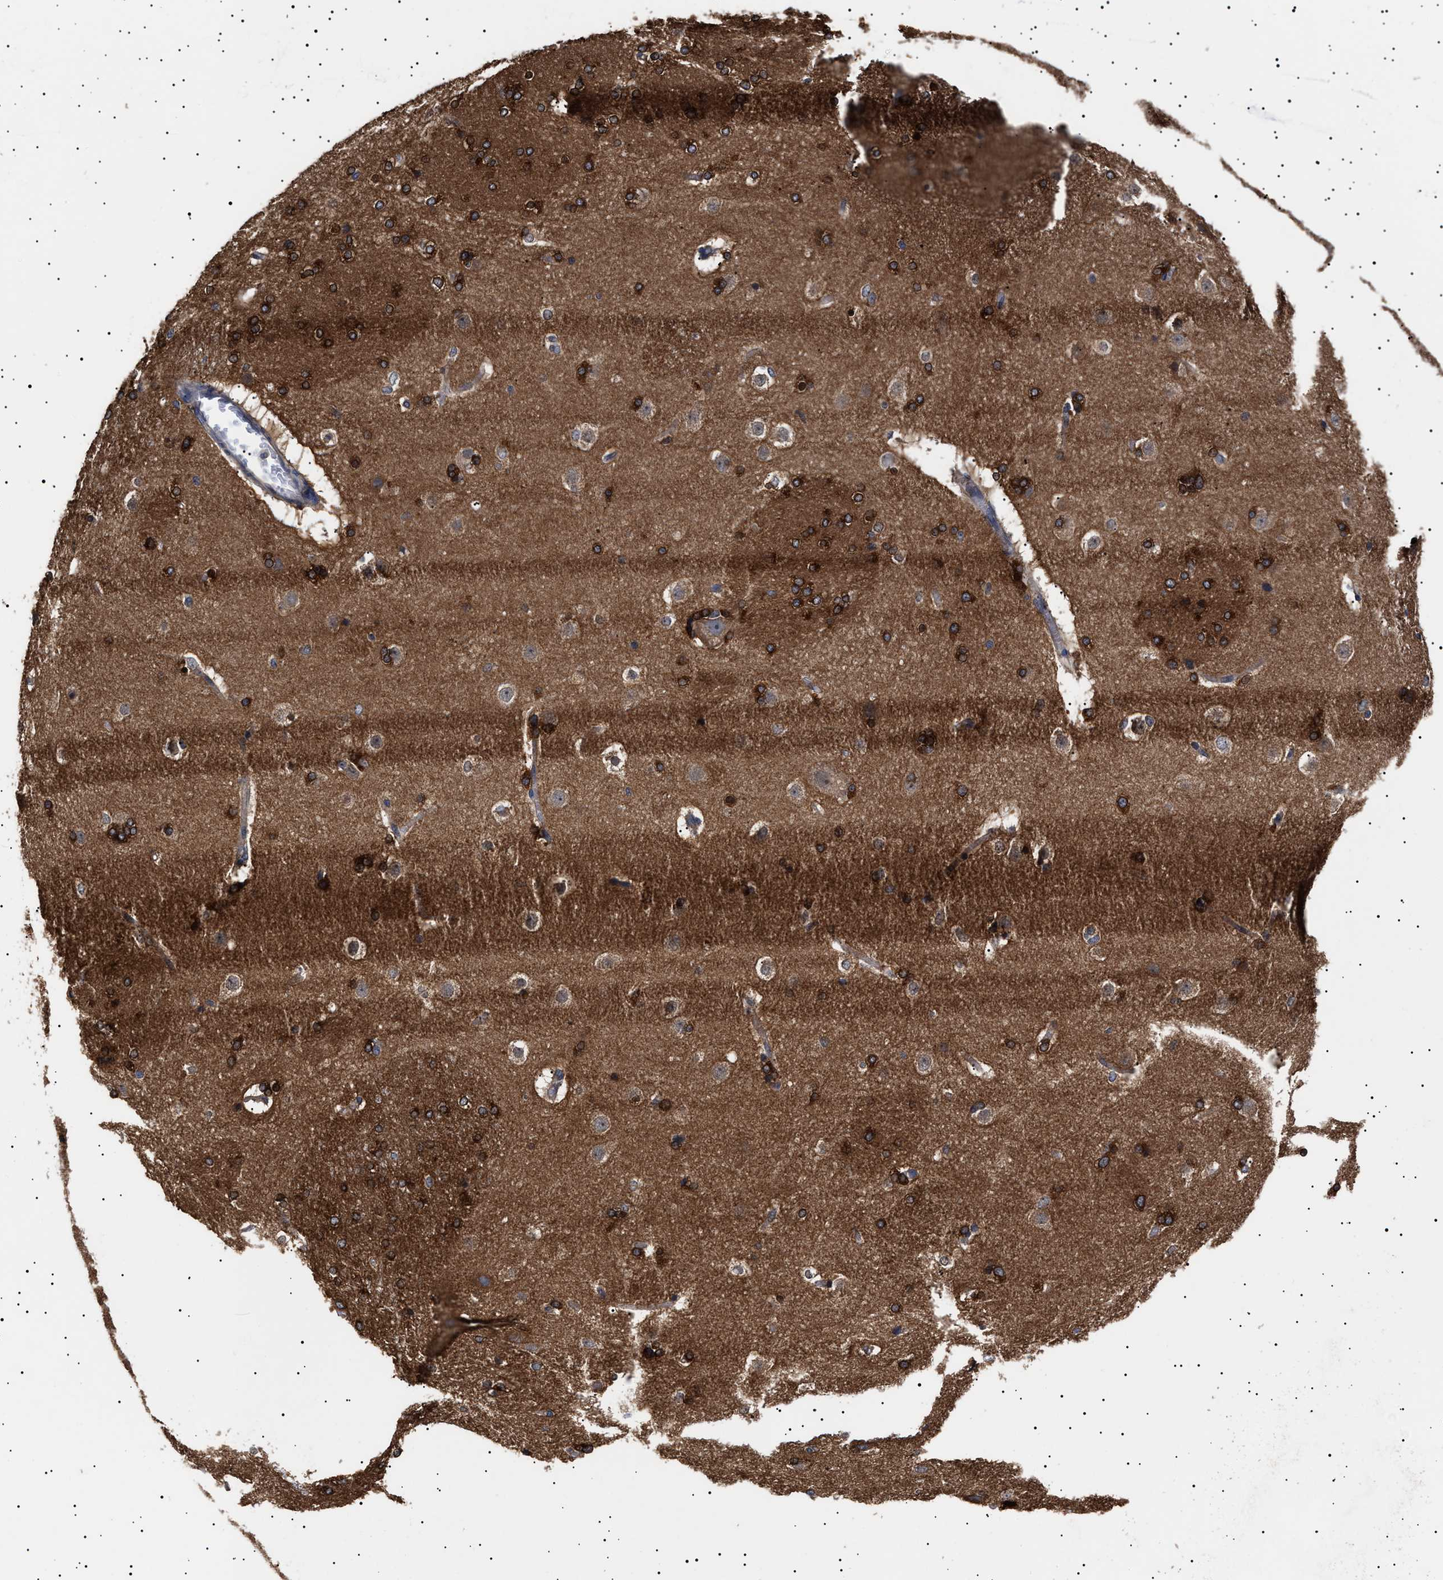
{"staining": {"intensity": "strong", "quantity": ">75%", "location": "cytoplasmic/membranous"}, "tissue": "caudate", "cell_type": "Glial cells", "image_type": "normal", "snomed": [{"axis": "morphology", "description": "Normal tissue, NOS"}, {"axis": "topography", "description": "Lateral ventricle wall"}], "caption": "Glial cells demonstrate high levels of strong cytoplasmic/membranous positivity in about >75% of cells in normal caudate.", "gene": "KRBA1", "patient": {"sex": "female", "age": 19}}